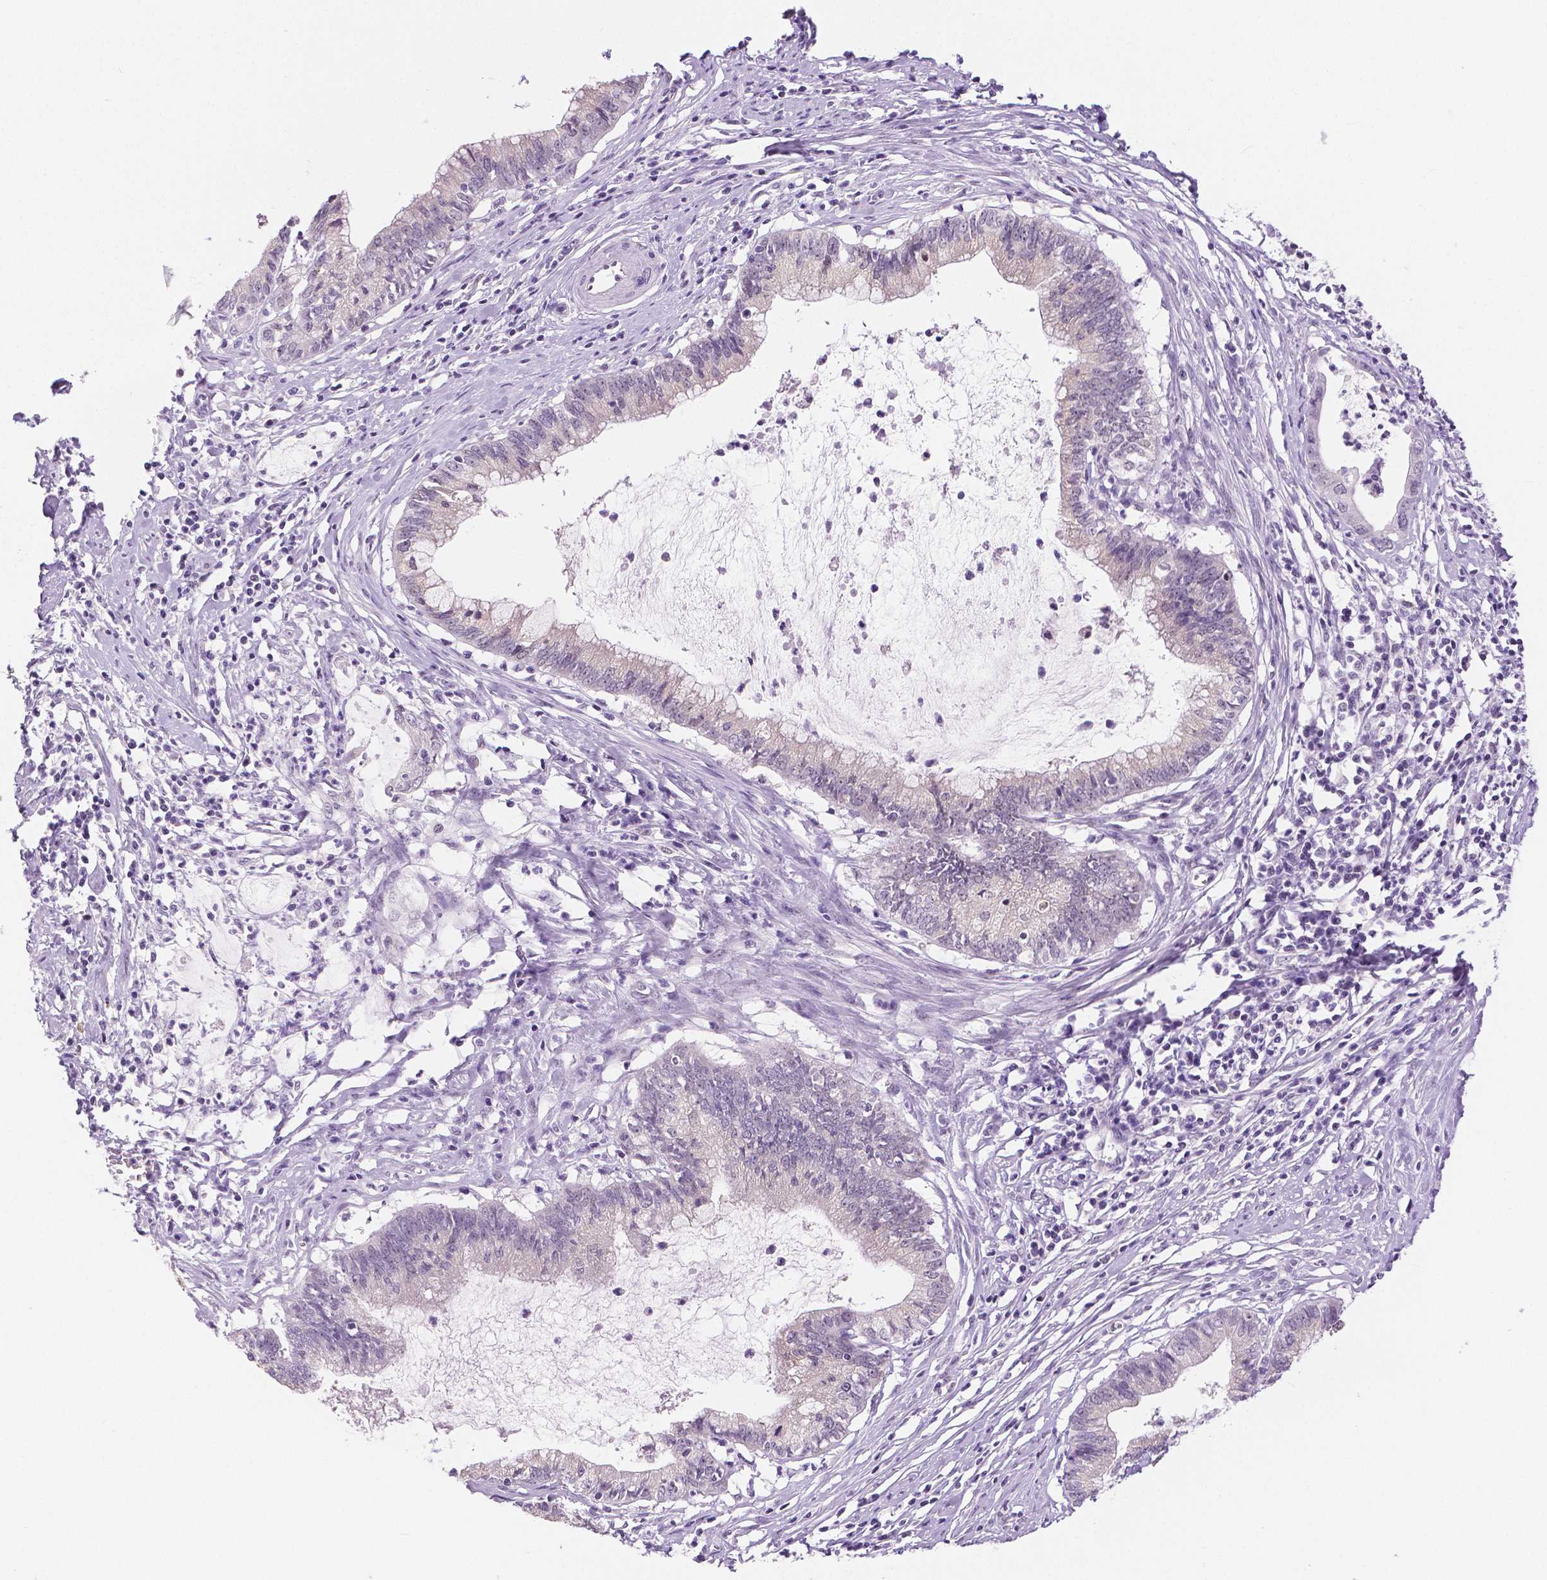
{"staining": {"intensity": "negative", "quantity": "none", "location": "none"}, "tissue": "cervical cancer", "cell_type": "Tumor cells", "image_type": "cancer", "snomed": [{"axis": "morphology", "description": "Normal tissue, NOS"}, {"axis": "morphology", "description": "Adenocarcinoma, NOS"}, {"axis": "topography", "description": "Cervix"}], "caption": "High magnification brightfield microscopy of cervical adenocarcinoma stained with DAB (3,3'-diaminobenzidine) (brown) and counterstained with hematoxylin (blue): tumor cells show no significant expression.", "gene": "NHP2", "patient": {"sex": "female", "age": 38}}